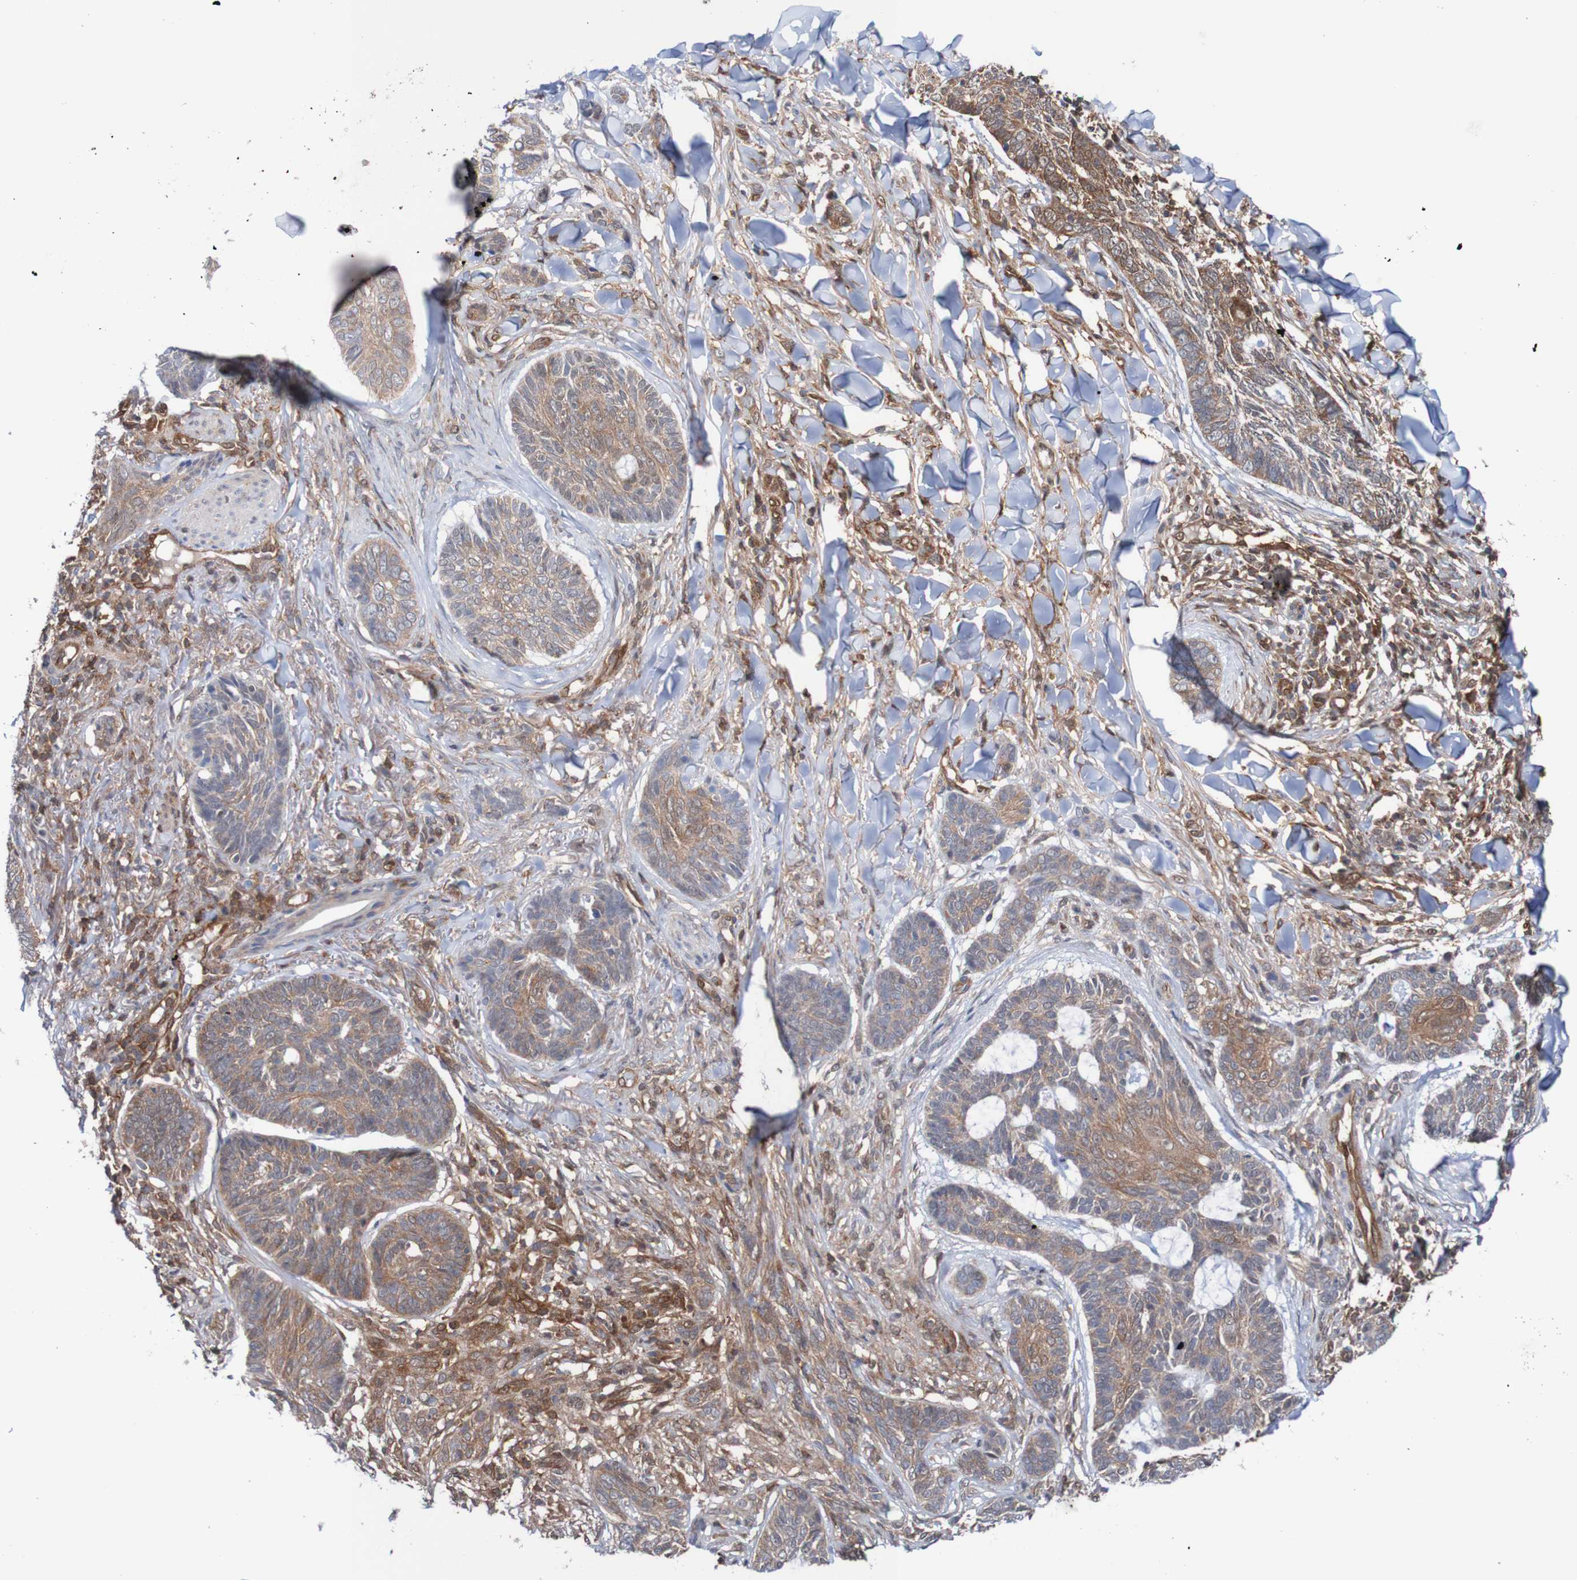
{"staining": {"intensity": "weak", "quantity": ">75%", "location": "cytoplasmic/membranous"}, "tissue": "skin cancer", "cell_type": "Tumor cells", "image_type": "cancer", "snomed": [{"axis": "morphology", "description": "Basal cell carcinoma"}, {"axis": "topography", "description": "Skin"}], "caption": "Protein expression analysis of skin cancer (basal cell carcinoma) shows weak cytoplasmic/membranous positivity in approximately >75% of tumor cells.", "gene": "RIGI", "patient": {"sex": "male", "age": 43}}